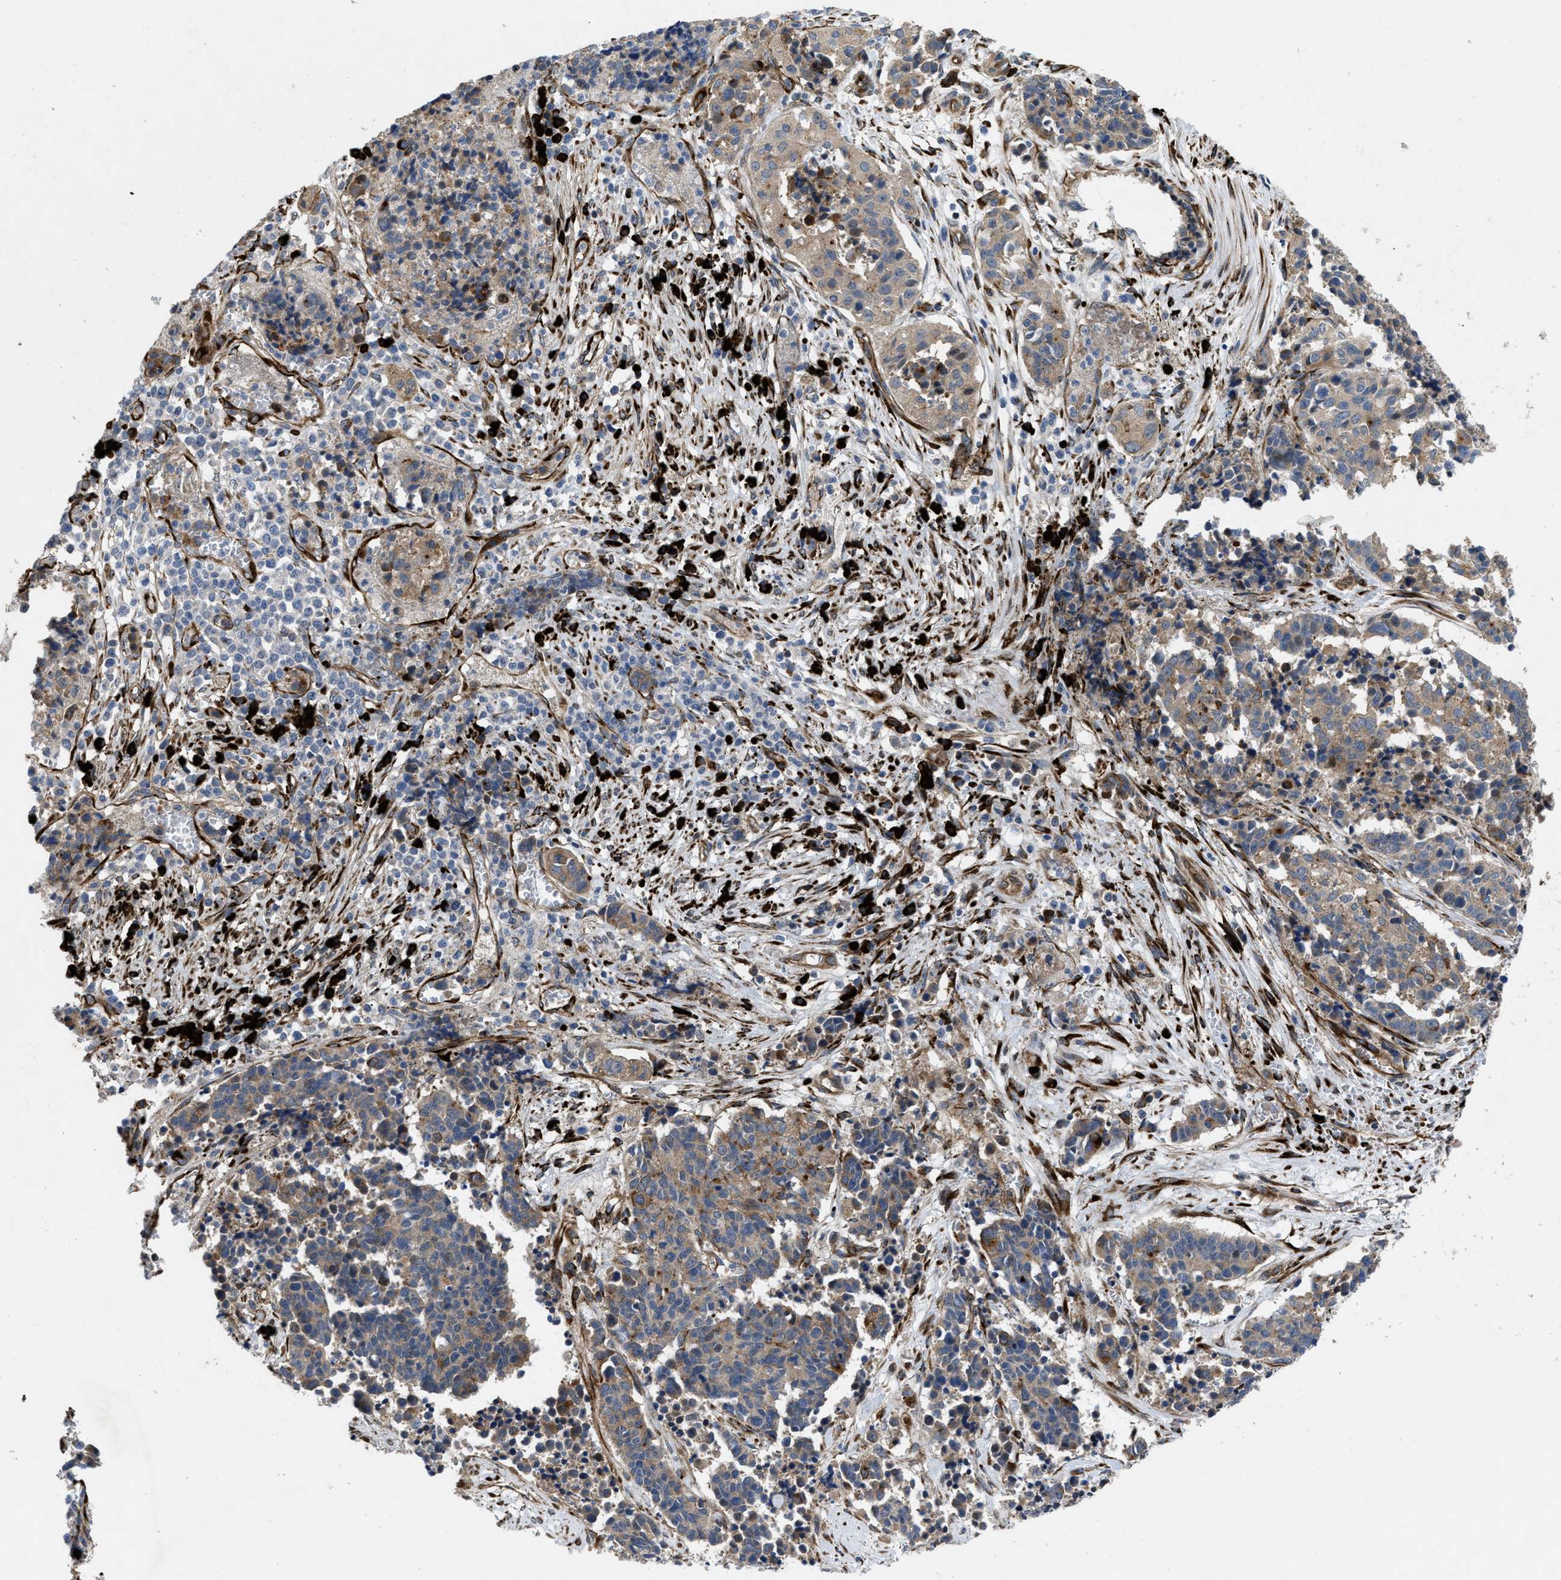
{"staining": {"intensity": "moderate", "quantity": "25%-75%", "location": "cytoplasmic/membranous"}, "tissue": "cervical cancer", "cell_type": "Tumor cells", "image_type": "cancer", "snomed": [{"axis": "morphology", "description": "Squamous cell carcinoma, NOS"}, {"axis": "topography", "description": "Cervix"}], "caption": "The immunohistochemical stain highlights moderate cytoplasmic/membranous staining in tumor cells of cervical cancer (squamous cell carcinoma) tissue. The staining is performed using DAB (3,3'-diaminobenzidine) brown chromogen to label protein expression. The nuclei are counter-stained blue using hematoxylin.", "gene": "HSPA12B", "patient": {"sex": "female", "age": 35}}